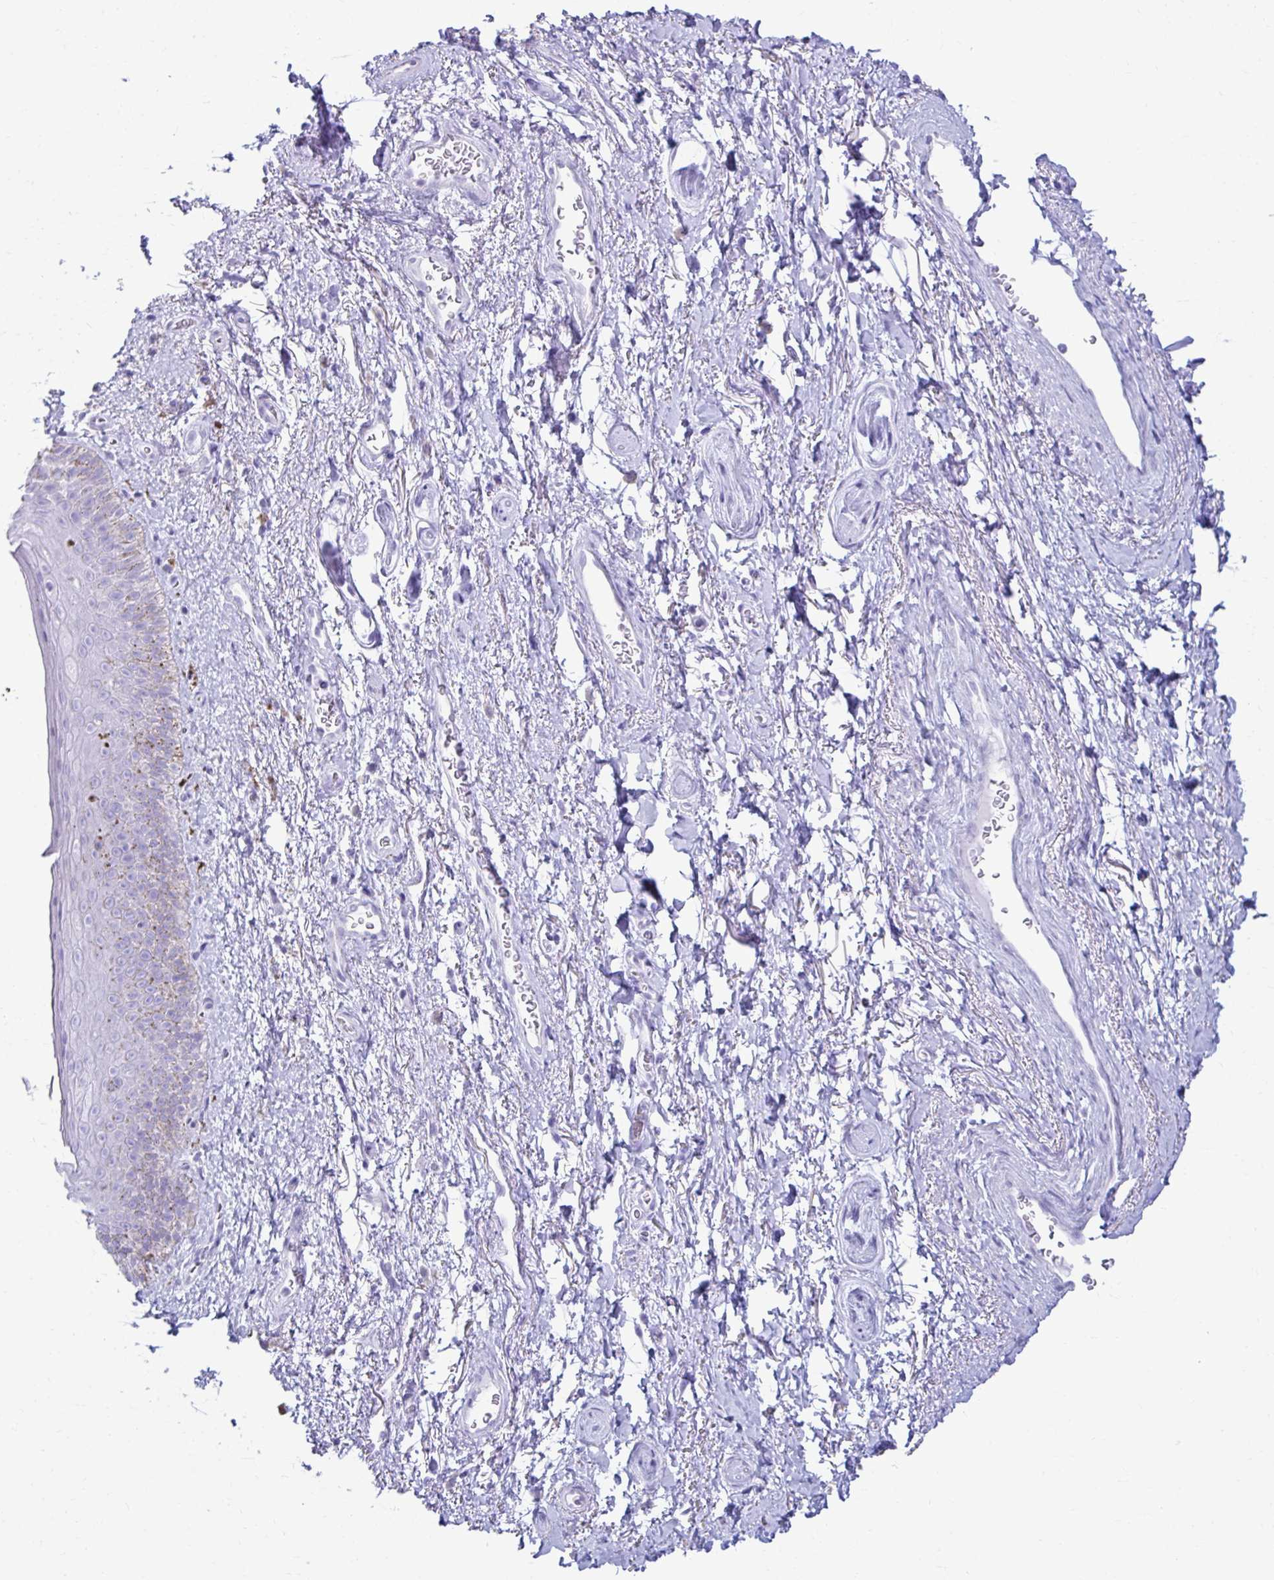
{"staining": {"intensity": "negative", "quantity": "none", "location": "none"}, "tissue": "adipose tissue", "cell_type": "Adipocytes", "image_type": "normal", "snomed": [{"axis": "morphology", "description": "Normal tissue, NOS"}, {"axis": "topography", "description": "Vulva"}, {"axis": "topography", "description": "Peripheral nerve tissue"}], "caption": "Micrograph shows no protein positivity in adipocytes of benign adipose tissue.", "gene": "ATP4B", "patient": {"sex": "female", "age": 66}}